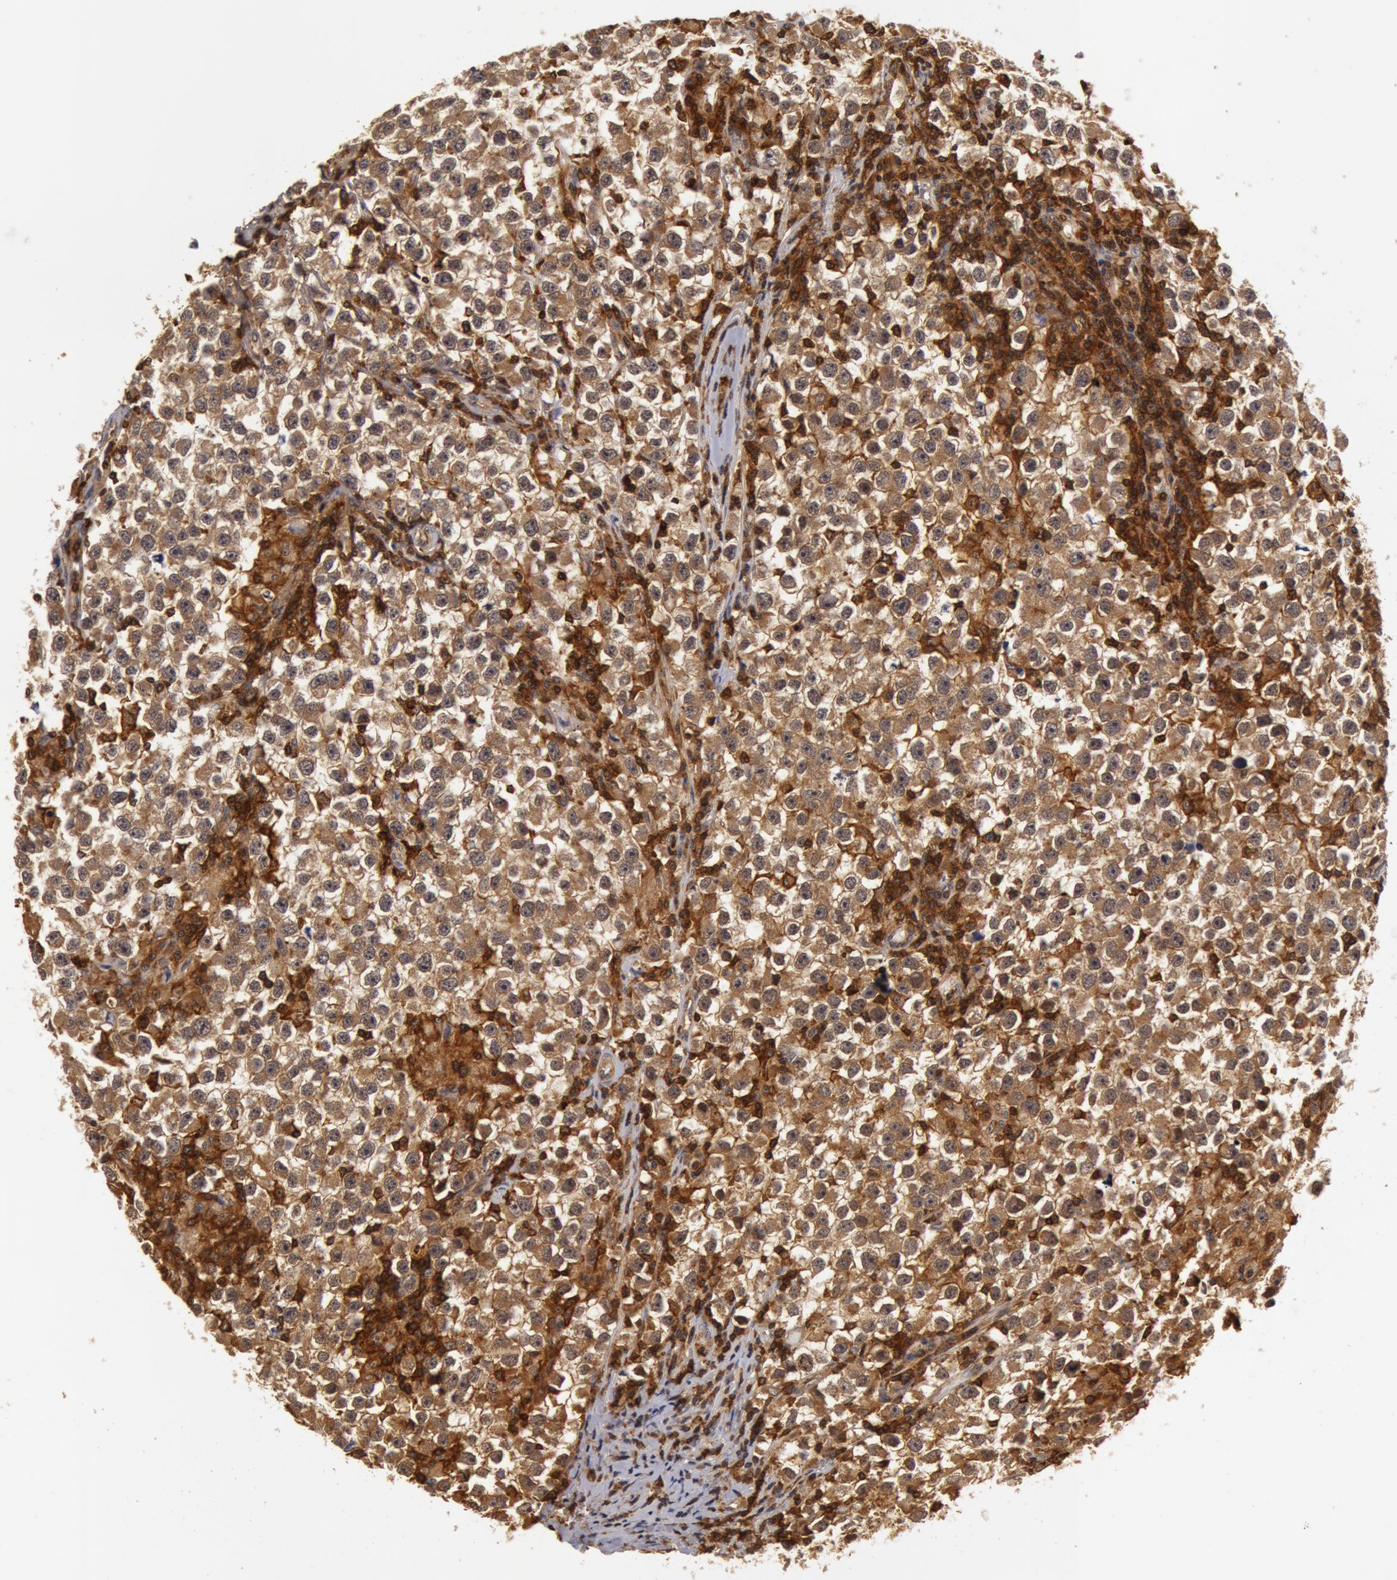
{"staining": {"intensity": "weak", "quantity": ">75%", "location": "cytoplasmic/membranous,nuclear"}, "tissue": "testis cancer", "cell_type": "Tumor cells", "image_type": "cancer", "snomed": [{"axis": "morphology", "description": "Seminoma, NOS"}, {"axis": "topography", "description": "Testis"}], "caption": "Protein positivity by immunohistochemistry exhibits weak cytoplasmic/membranous and nuclear positivity in approximately >75% of tumor cells in testis seminoma. The staining was performed using DAB to visualize the protein expression in brown, while the nuclei were stained in blue with hematoxylin (Magnification: 20x).", "gene": "ZNF350", "patient": {"sex": "male", "age": 33}}